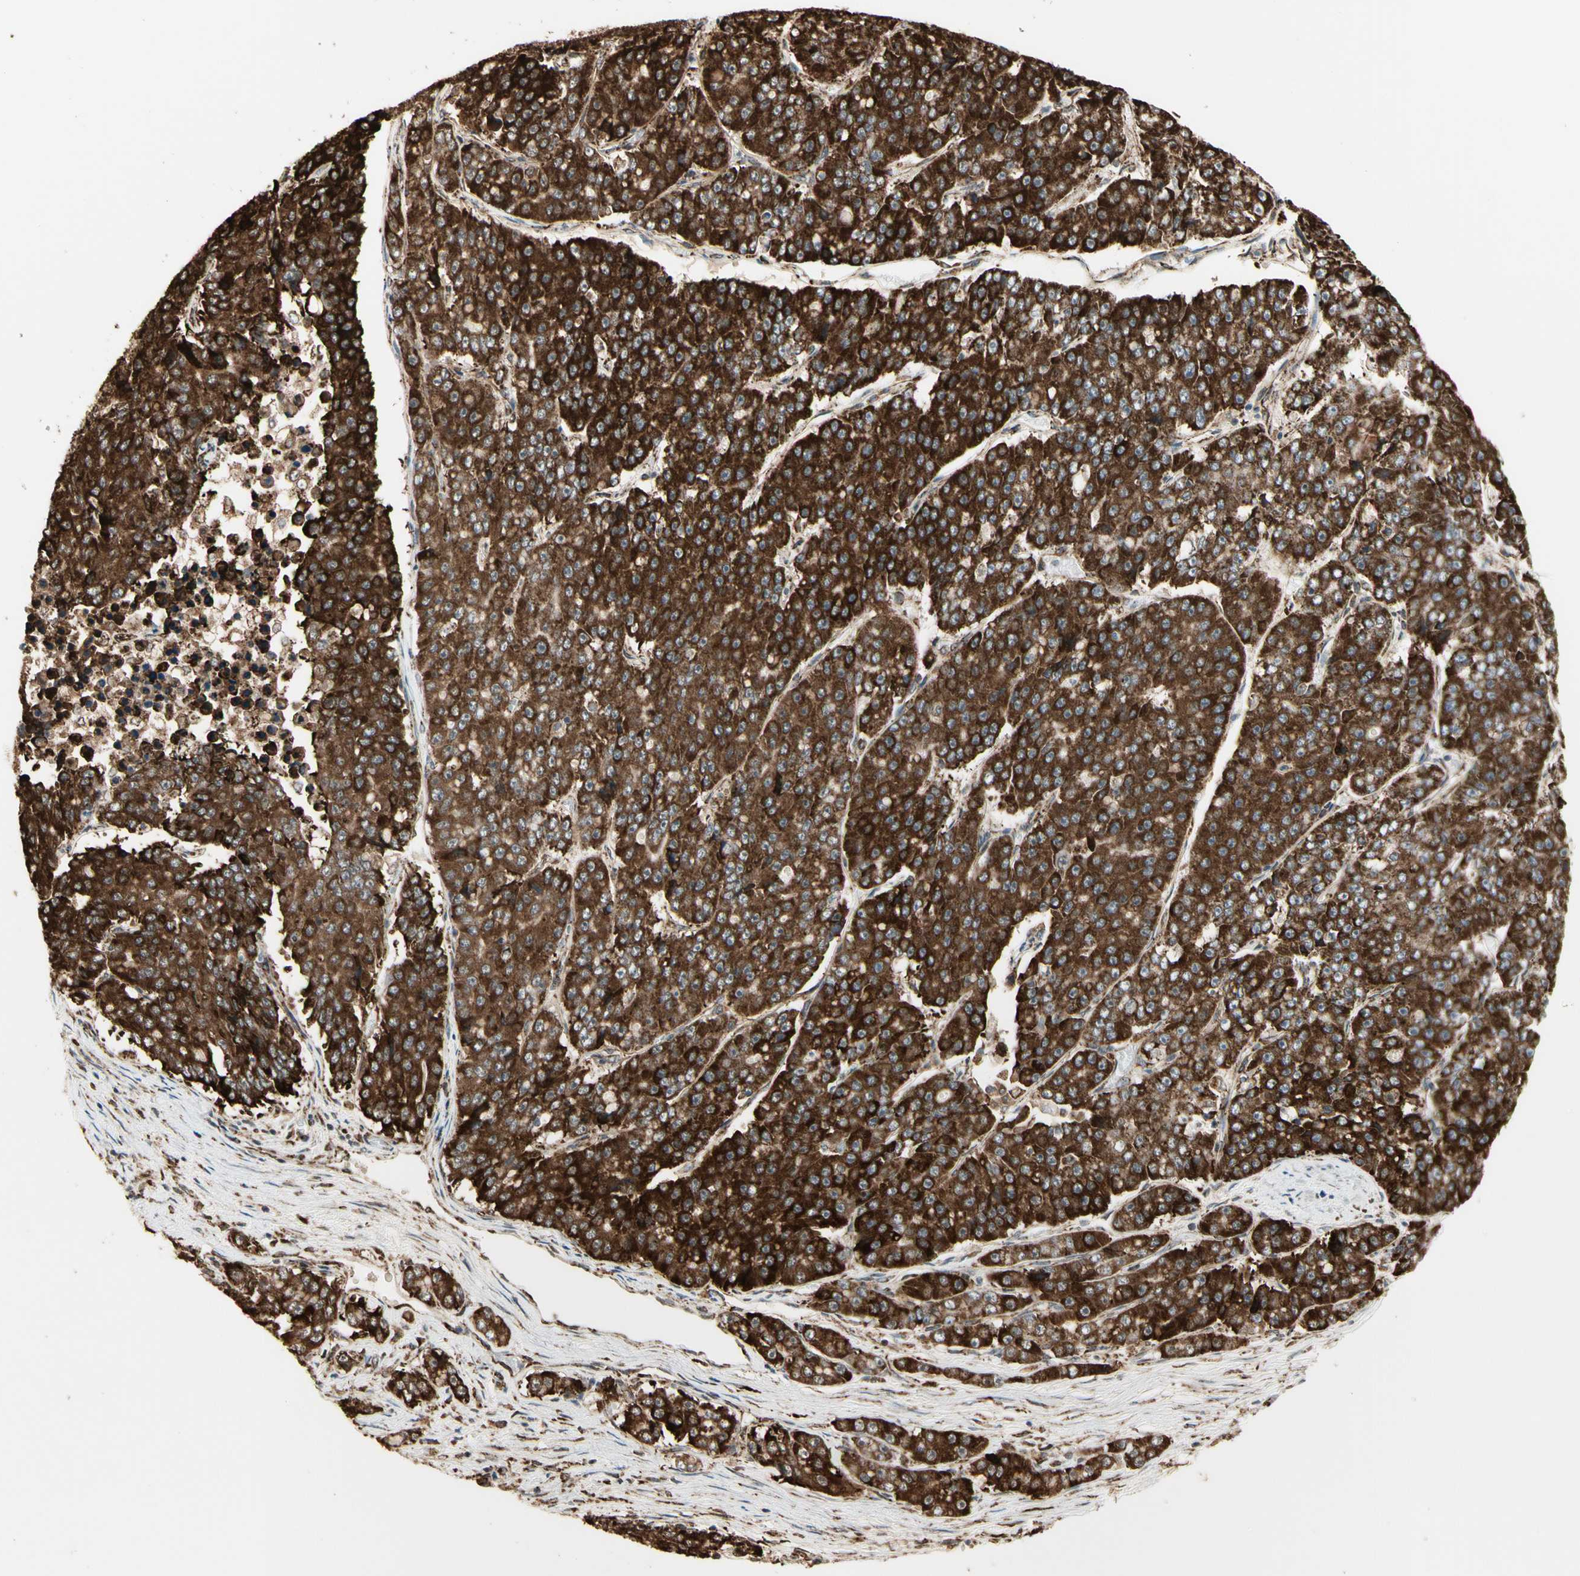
{"staining": {"intensity": "strong", "quantity": ">75%", "location": "cytoplasmic/membranous"}, "tissue": "pancreatic cancer", "cell_type": "Tumor cells", "image_type": "cancer", "snomed": [{"axis": "morphology", "description": "Adenocarcinoma, NOS"}, {"axis": "topography", "description": "Pancreas"}], "caption": "Adenocarcinoma (pancreatic) stained for a protein (brown) shows strong cytoplasmic/membranous positive staining in about >75% of tumor cells.", "gene": "HSP90B1", "patient": {"sex": "male", "age": 50}}